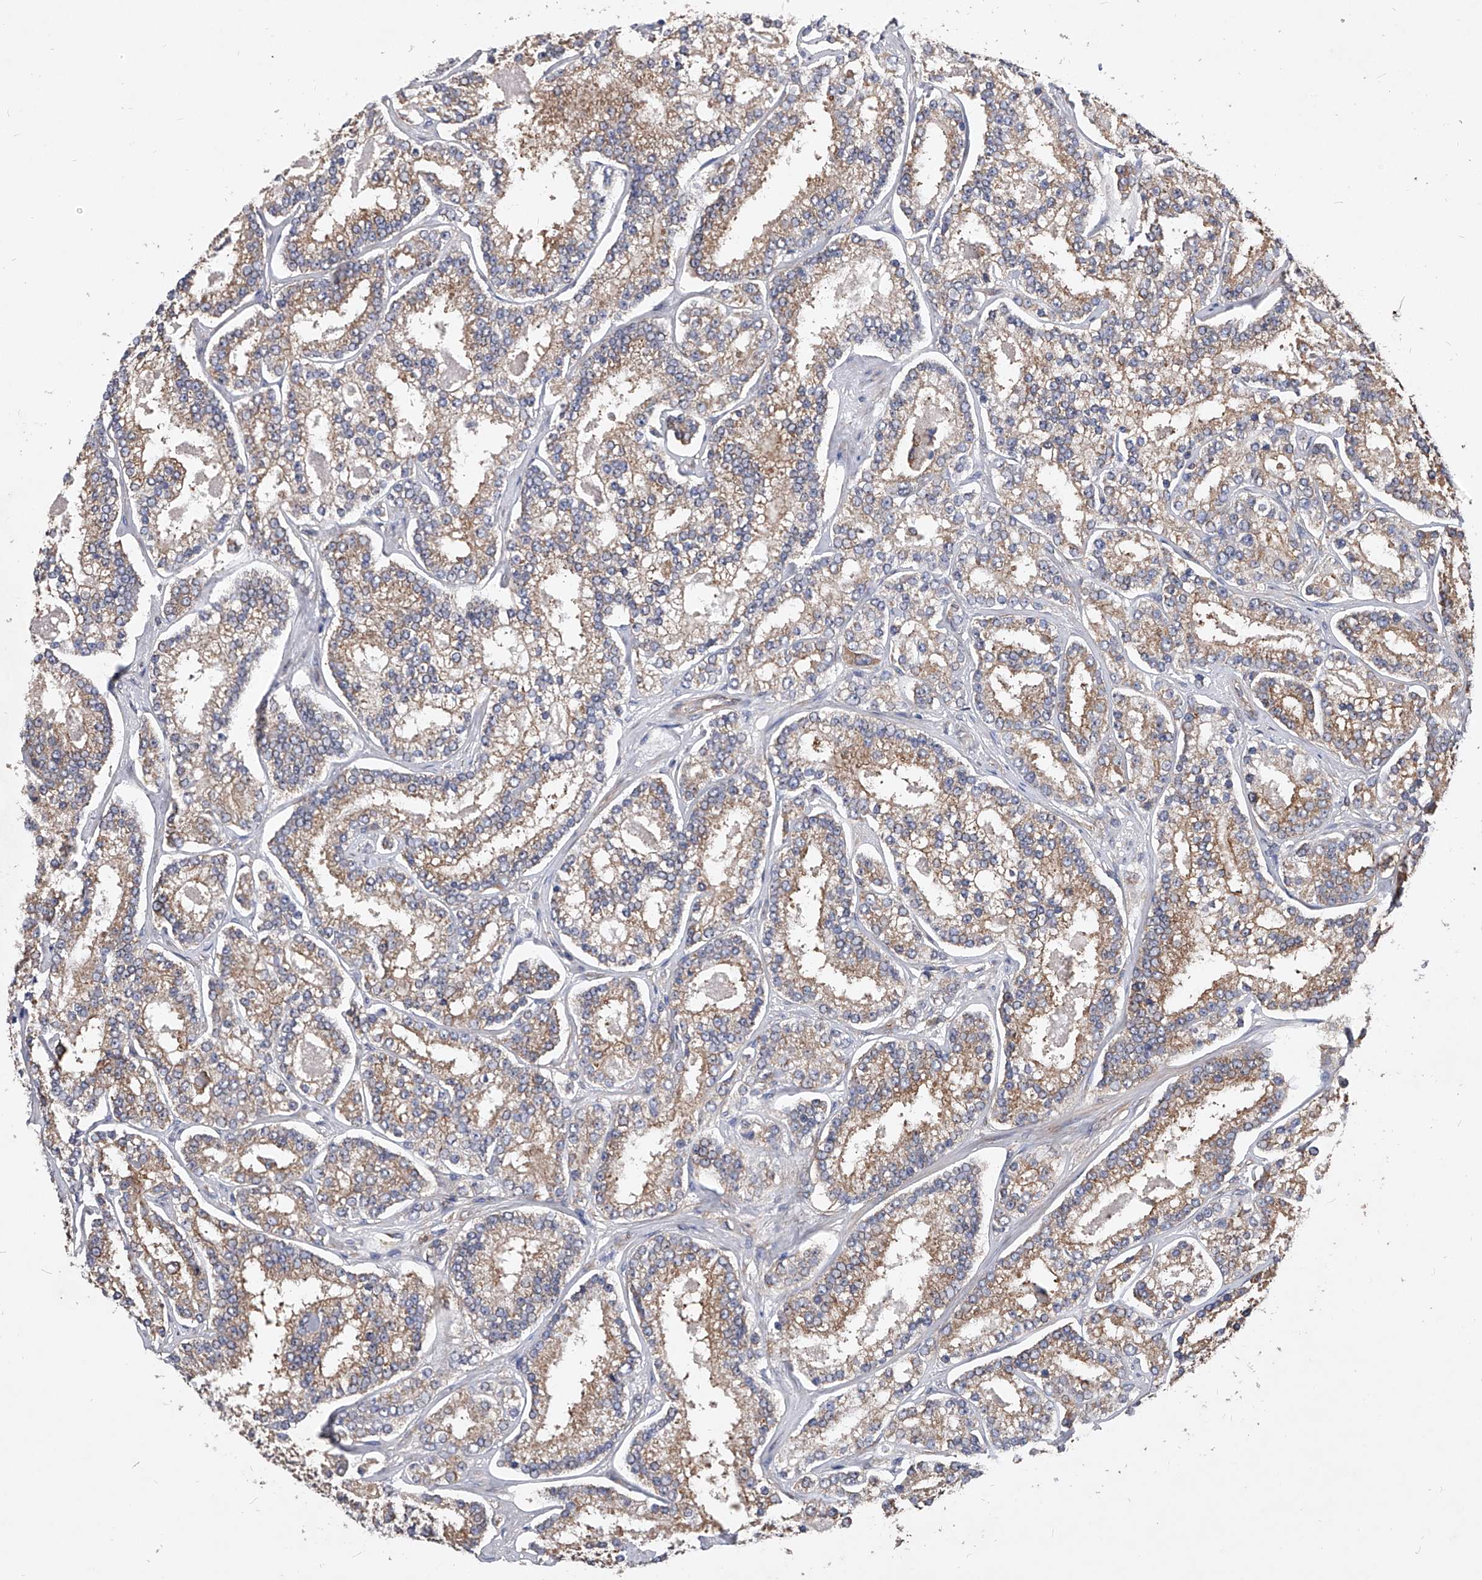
{"staining": {"intensity": "moderate", "quantity": ">75%", "location": "cytoplasmic/membranous"}, "tissue": "prostate cancer", "cell_type": "Tumor cells", "image_type": "cancer", "snomed": [{"axis": "morphology", "description": "Normal tissue, NOS"}, {"axis": "morphology", "description": "Adenocarcinoma, High grade"}, {"axis": "topography", "description": "Prostate"}], "caption": "Tumor cells display medium levels of moderate cytoplasmic/membranous expression in approximately >75% of cells in prostate cancer (adenocarcinoma (high-grade)). (DAB (3,3'-diaminobenzidine) IHC with brightfield microscopy, high magnification).", "gene": "CFAP410", "patient": {"sex": "male", "age": 83}}